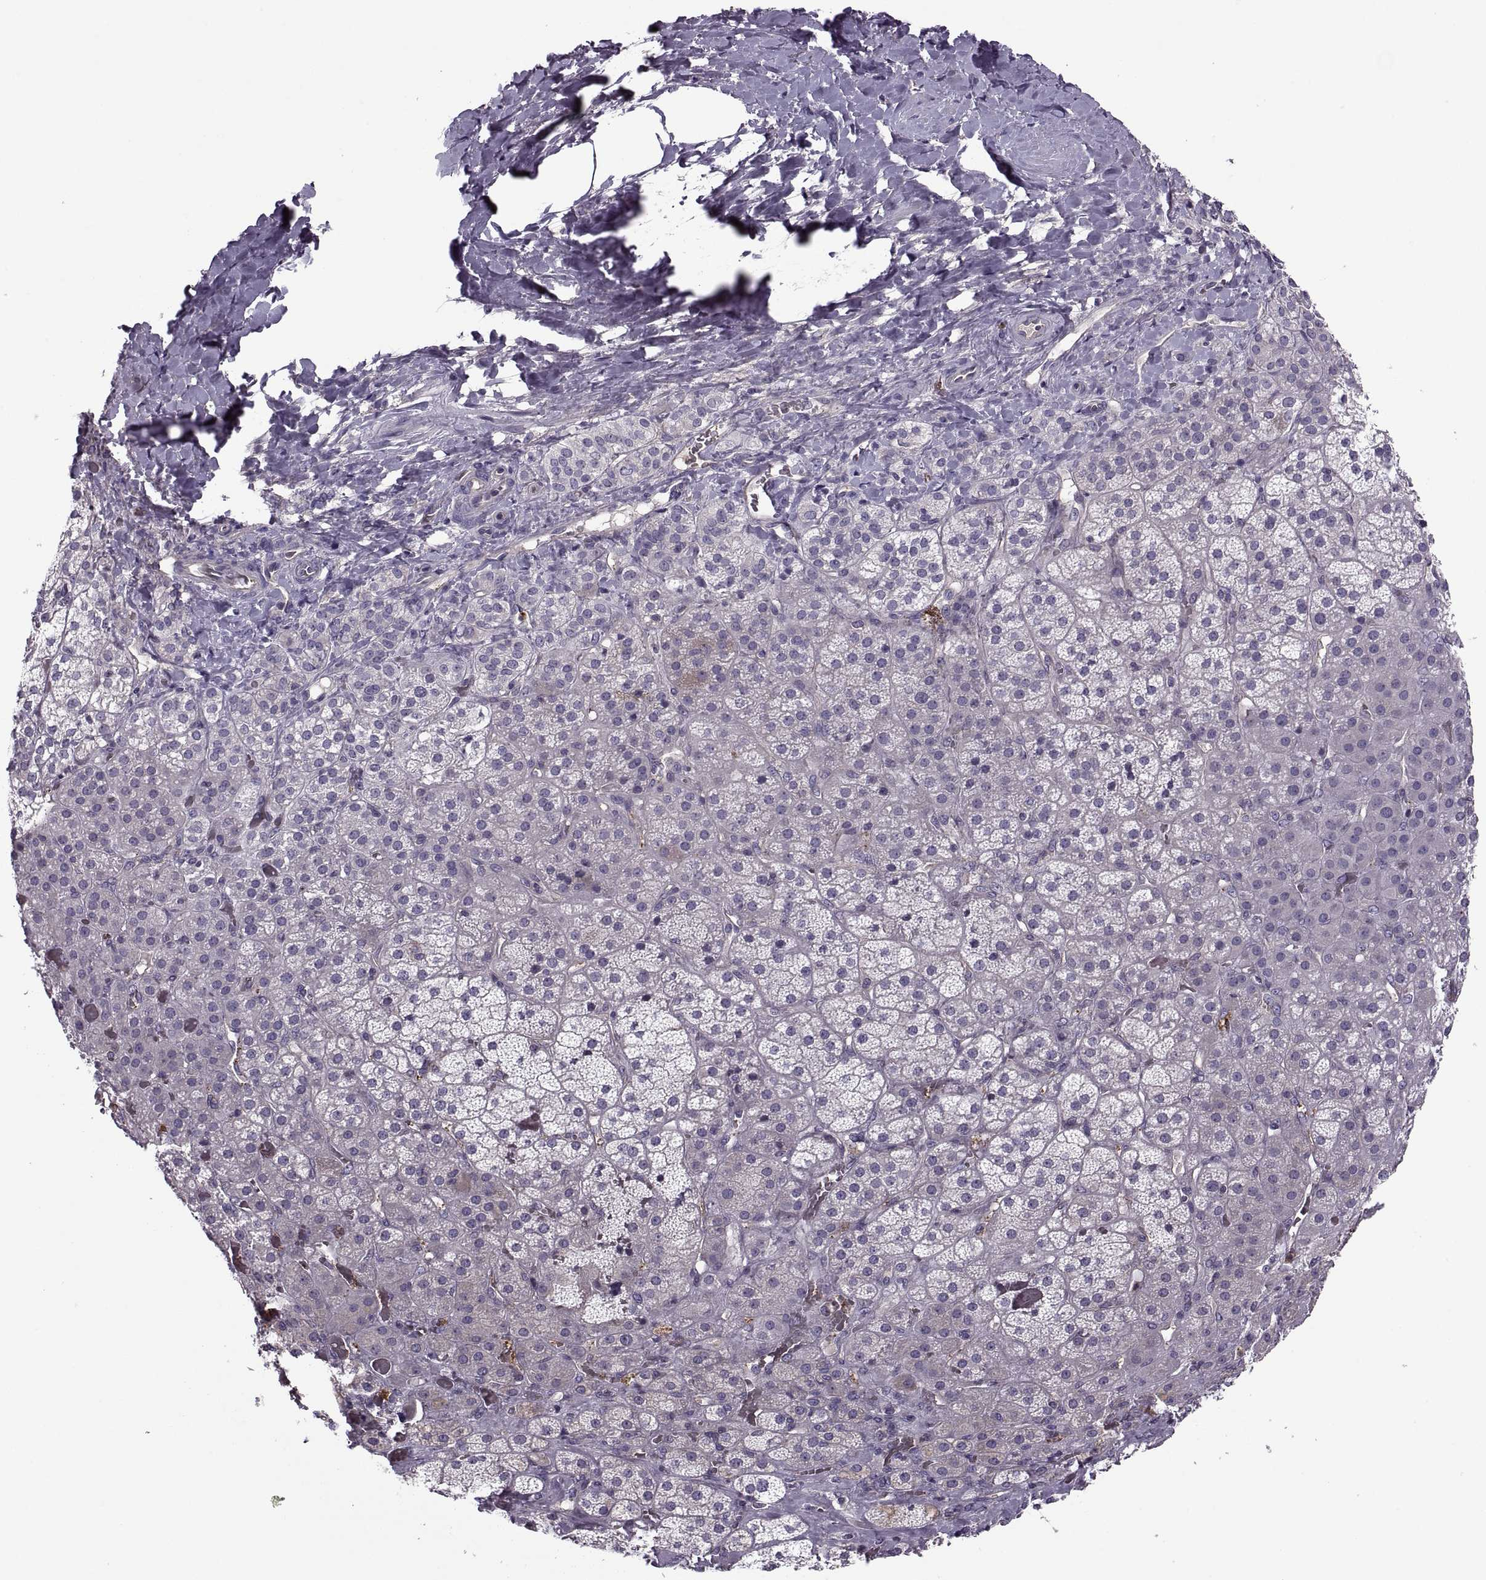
{"staining": {"intensity": "negative", "quantity": "none", "location": "none"}, "tissue": "adrenal gland", "cell_type": "Glandular cells", "image_type": "normal", "snomed": [{"axis": "morphology", "description": "Normal tissue, NOS"}, {"axis": "topography", "description": "Adrenal gland"}], "caption": "An image of human adrenal gland is negative for staining in glandular cells. (Immunohistochemistry (ihc), brightfield microscopy, high magnification).", "gene": "SLC2A14", "patient": {"sex": "male", "age": 57}}